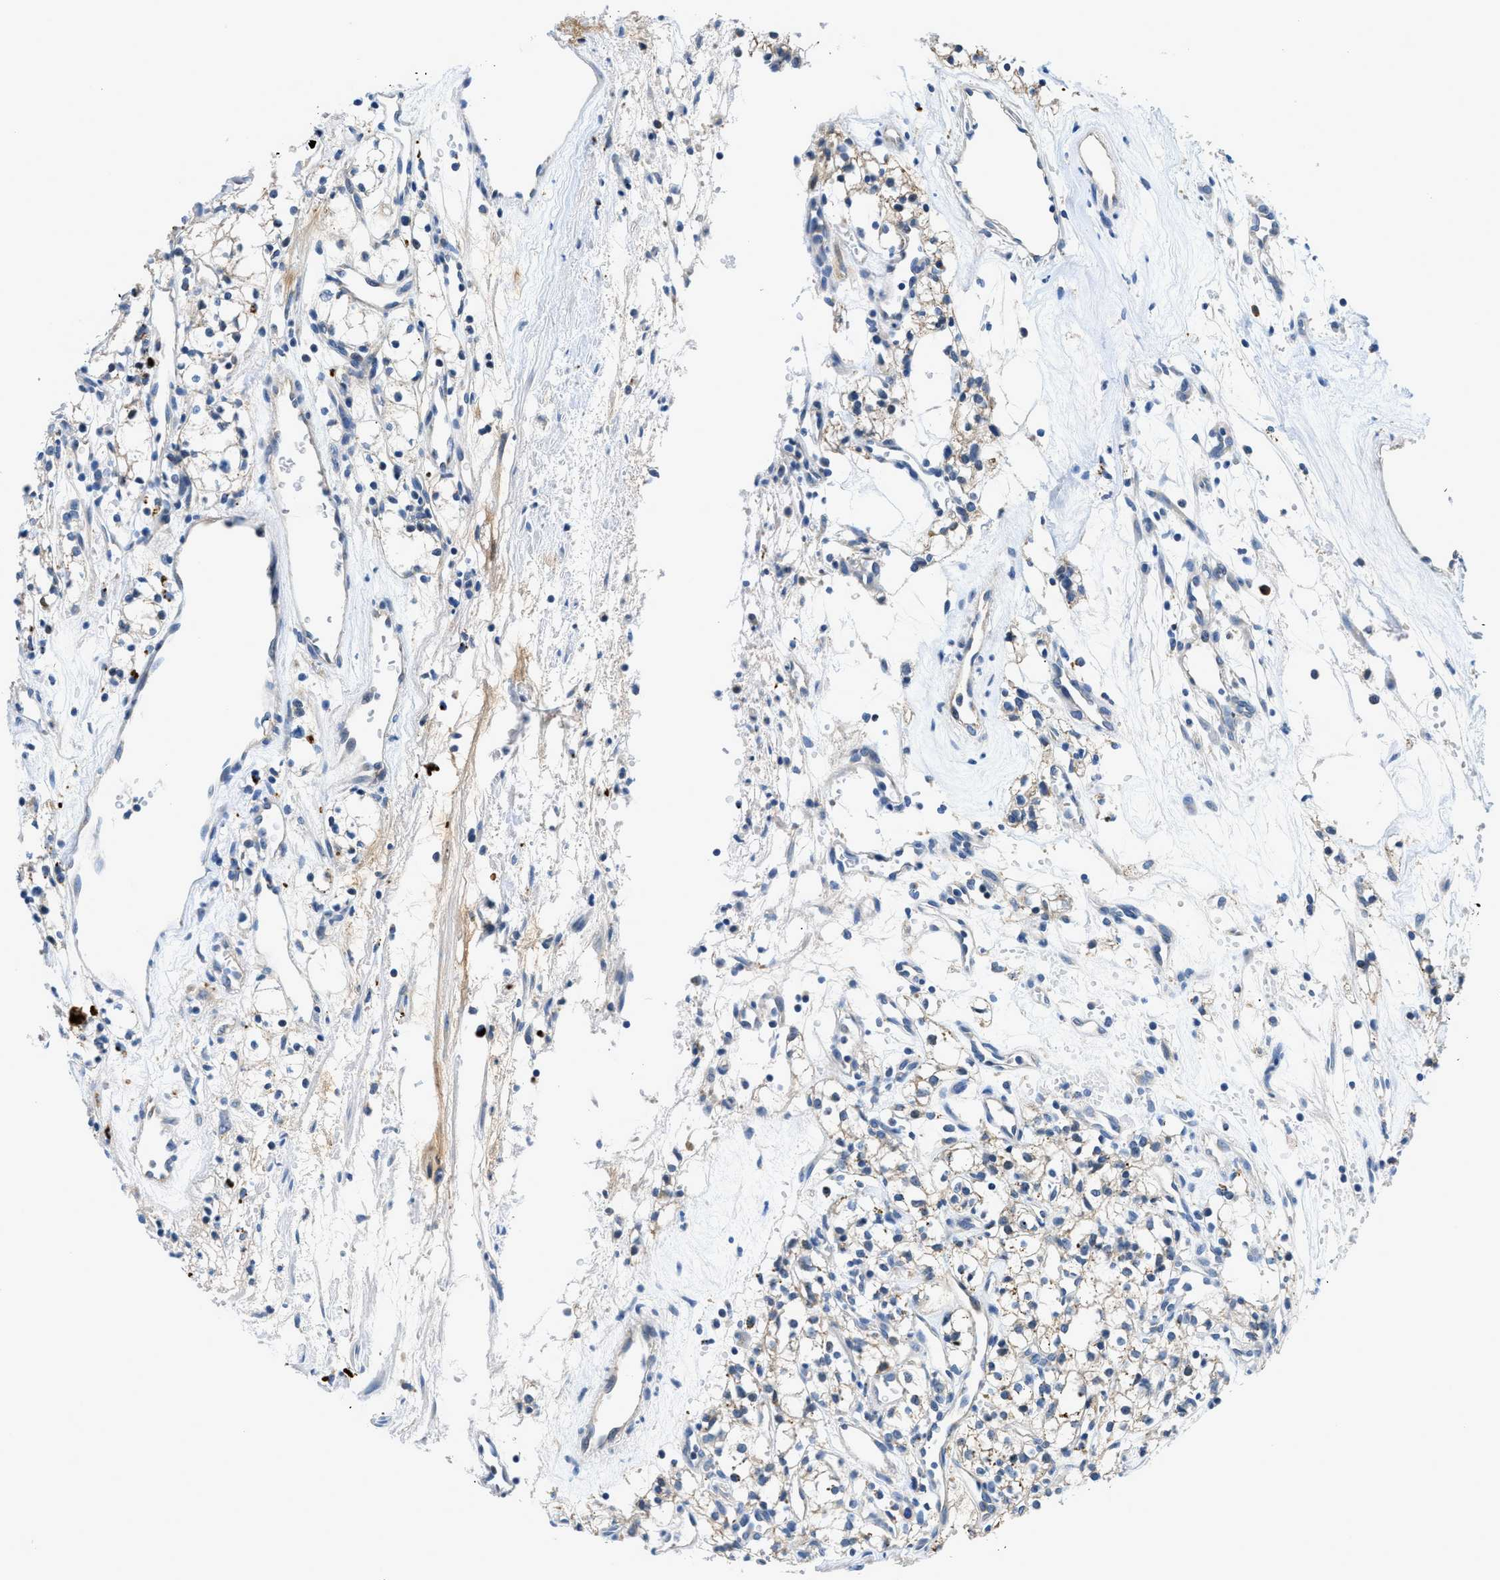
{"staining": {"intensity": "negative", "quantity": "none", "location": "none"}, "tissue": "renal cancer", "cell_type": "Tumor cells", "image_type": "cancer", "snomed": [{"axis": "morphology", "description": "Adenocarcinoma, NOS"}, {"axis": "topography", "description": "Kidney"}], "caption": "Human renal cancer stained for a protein using immunohistochemistry demonstrates no expression in tumor cells.", "gene": "ADGRE3", "patient": {"sex": "male", "age": 59}}